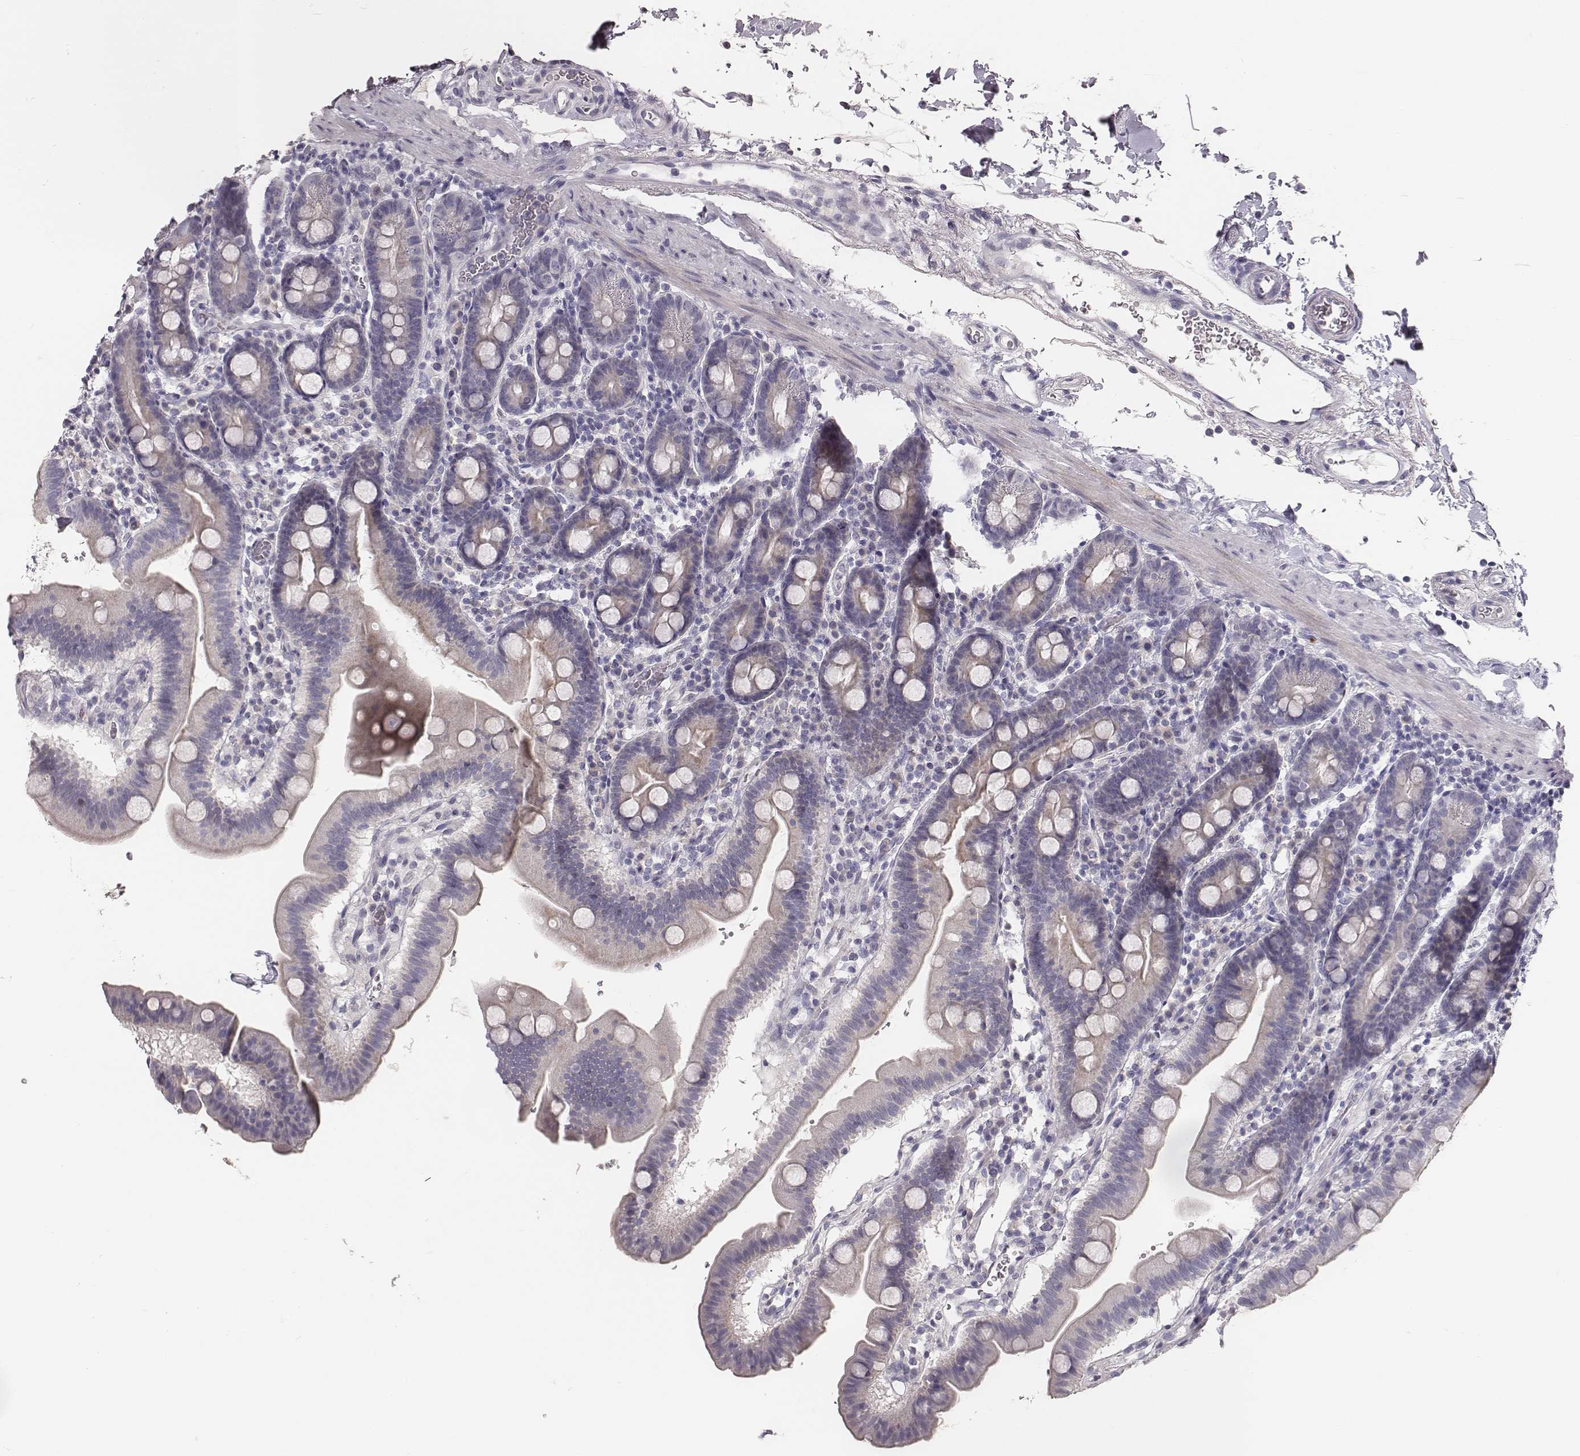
{"staining": {"intensity": "negative", "quantity": "none", "location": "none"}, "tissue": "duodenum", "cell_type": "Glandular cells", "image_type": "normal", "snomed": [{"axis": "morphology", "description": "Normal tissue, NOS"}, {"axis": "topography", "description": "Duodenum"}], "caption": "Duodenum was stained to show a protein in brown. There is no significant expression in glandular cells. (DAB immunohistochemistry with hematoxylin counter stain).", "gene": "MYH6", "patient": {"sex": "male", "age": 59}}